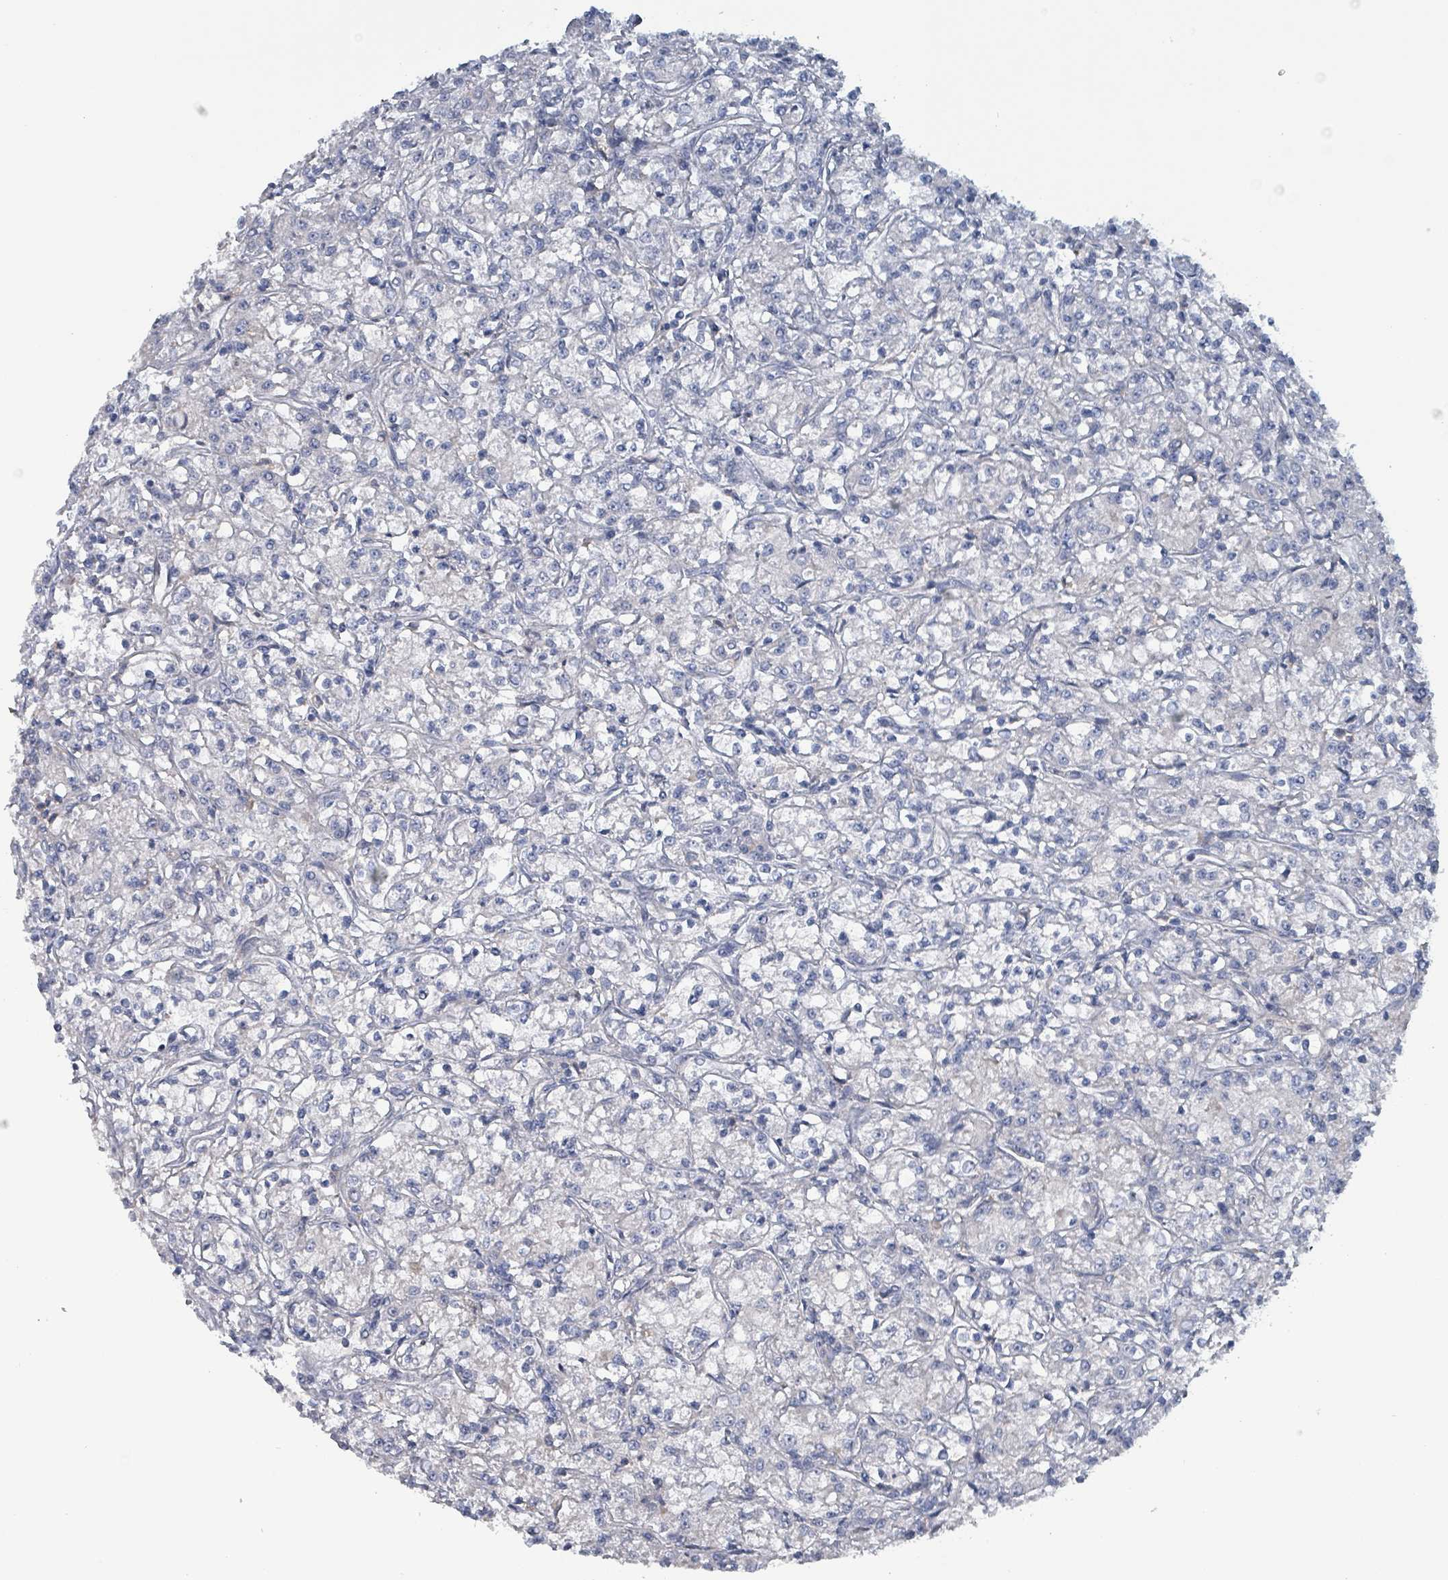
{"staining": {"intensity": "negative", "quantity": "none", "location": "none"}, "tissue": "renal cancer", "cell_type": "Tumor cells", "image_type": "cancer", "snomed": [{"axis": "morphology", "description": "Adenocarcinoma, NOS"}, {"axis": "topography", "description": "Kidney"}], "caption": "This is a image of immunohistochemistry (IHC) staining of renal cancer (adenocarcinoma), which shows no expression in tumor cells.", "gene": "TAAR5", "patient": {"sex": "female", "age": 59}}